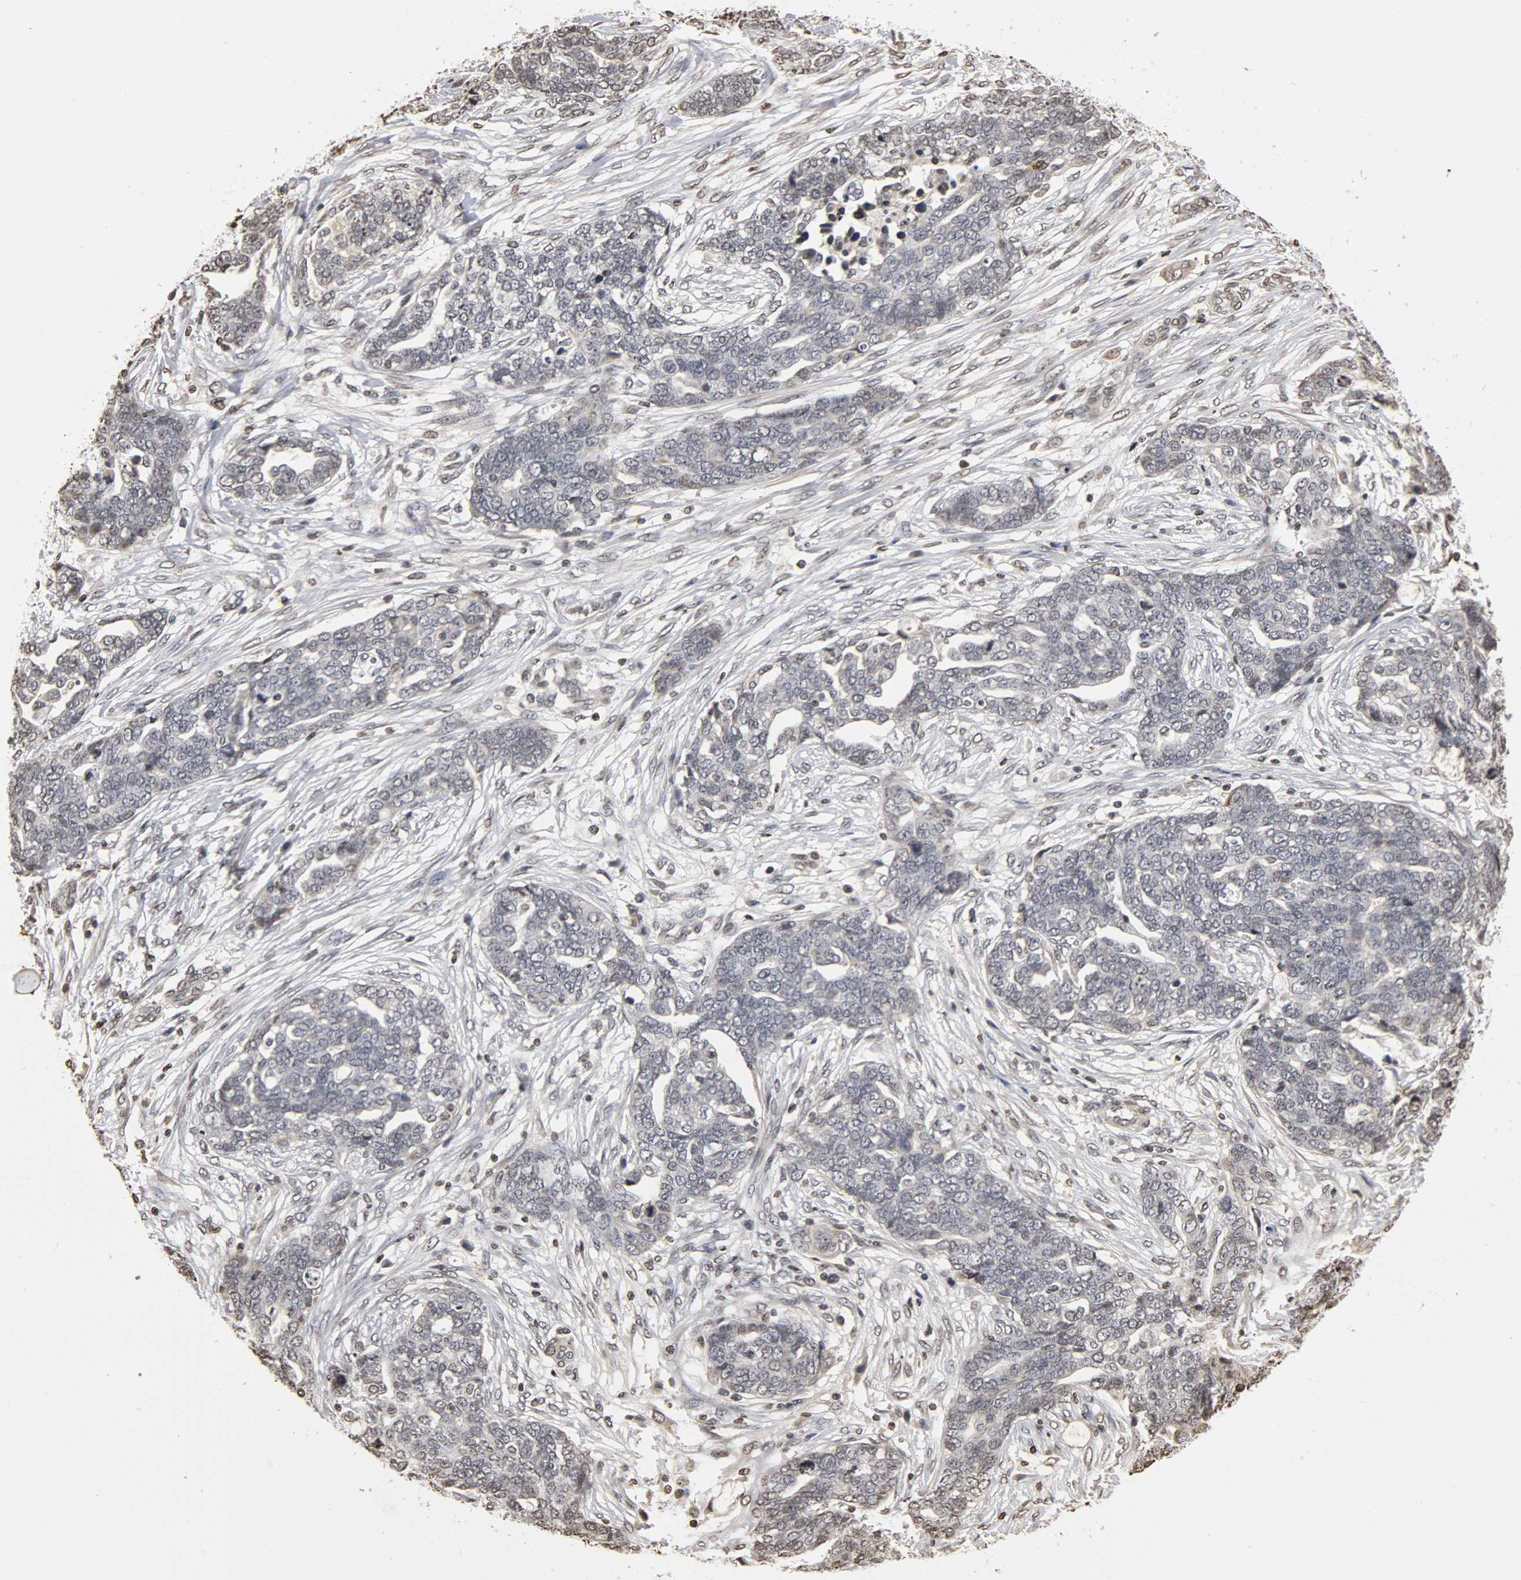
{"staining": {"intensity": "negative", "quantity": "none", "location": "none"}, "tissue": "ovarian cancer", "cell_type": "Tumor cells", "image_type": "cancer", "snomed": [{"axis": "morphology", "description": "Normal tissue, NOS"}, {"axis": "morphology", "description": "Cystadenocarcinoma, serous, NOS"}, {"axis": "topography", "description": "Fallopian tube"}, {"axis": "topography", "description": "Ovary"}], "caption": "IHC micrograph of ovarian serous cystadenocarcinoma stained for a protein (brown), which shows no staining in tumor cells.", "gene": "ERCC2", "patient": {"sex": "female", "age": 56}}